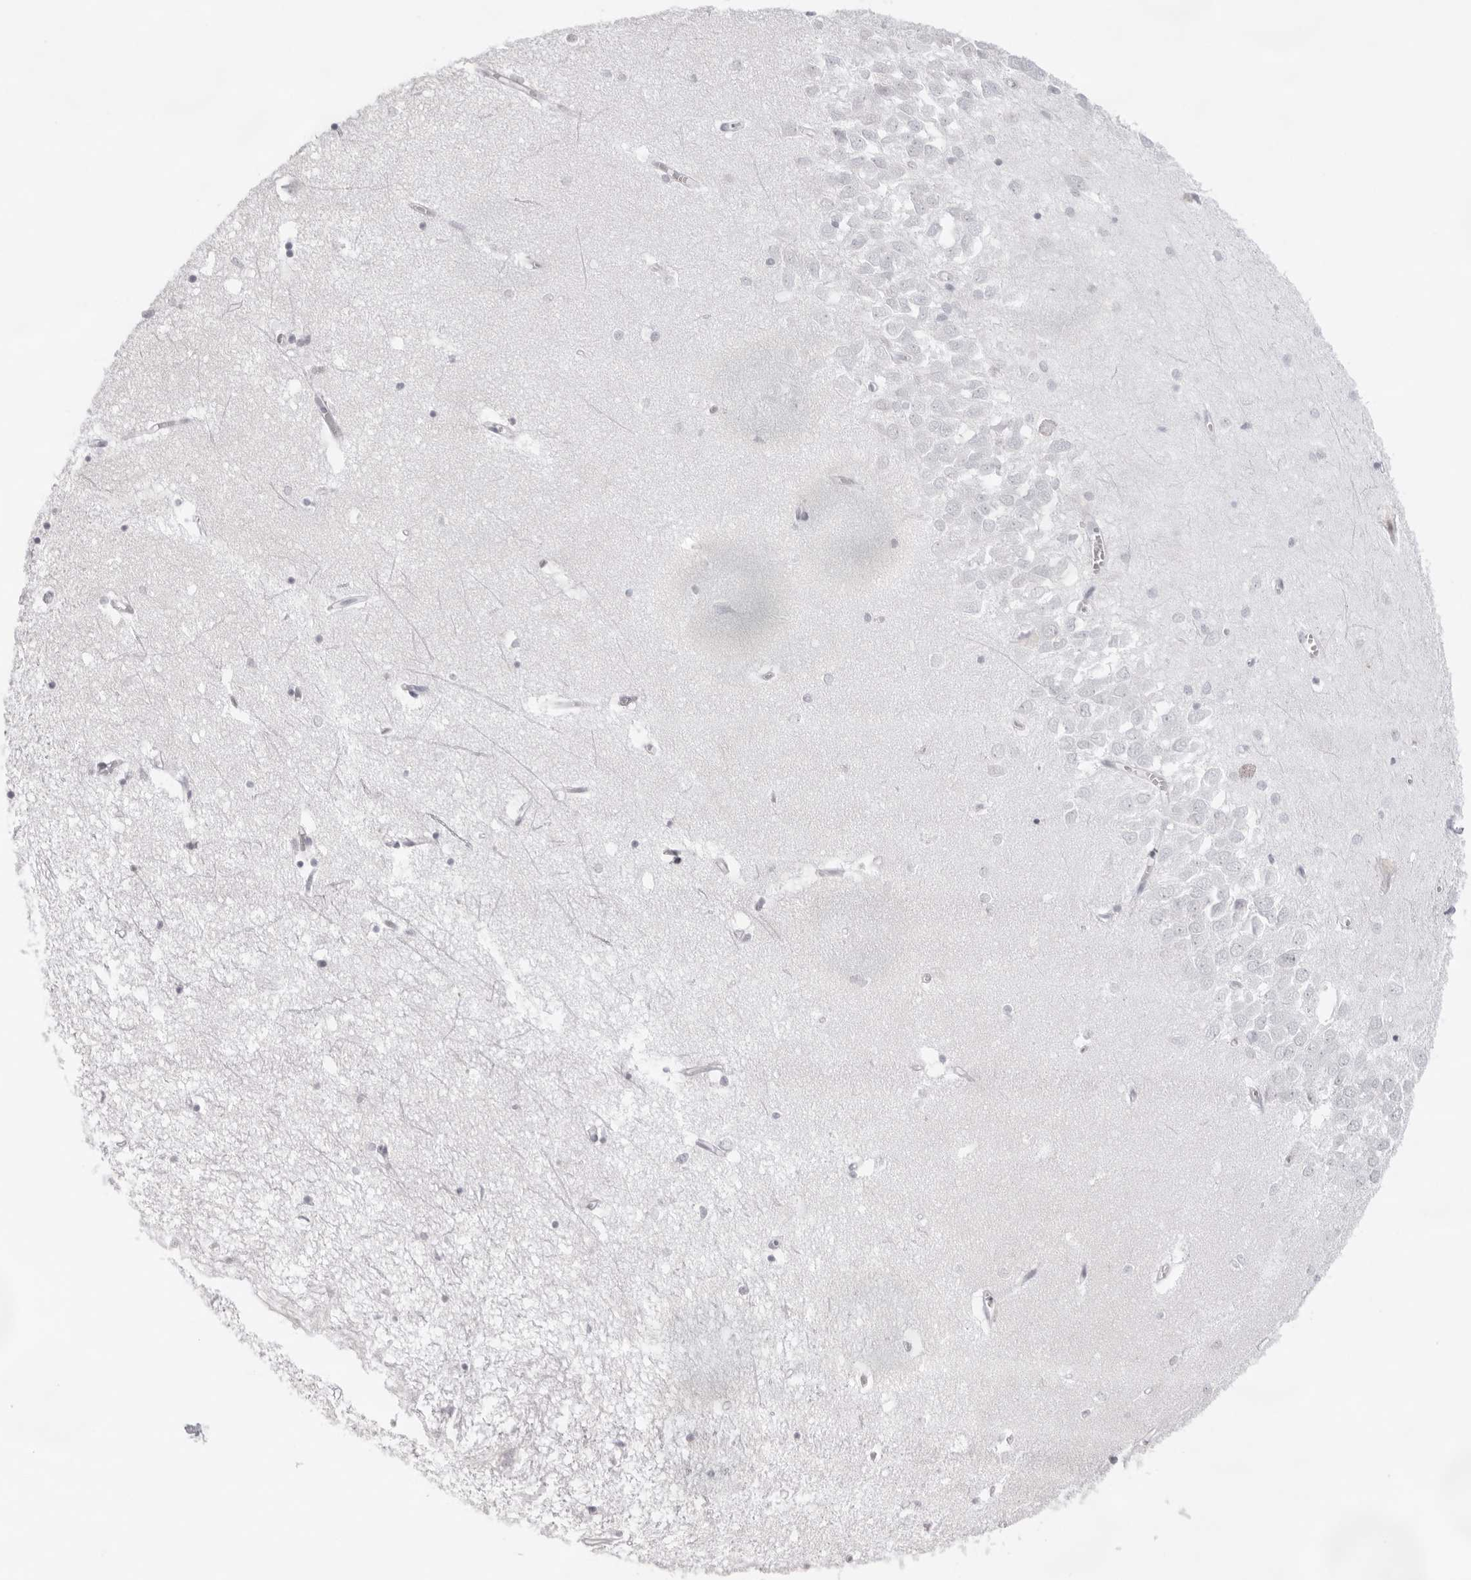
{"staining": {"intensity": "negative", "quantity": "none", "location": "none"}, "tissue": "hippocampus", "cell_type": "Glial cells", "image_type": "normal", "snomed": [{"axis": "morphology", "description": "Normal tissue, NOS"}, {"axis": "topography", "description": "Hippocampus"}], "caption": "DAB immunohistochemical staining of benign hippocampus shows no significant staining in glial cells.", "gene": "KLK12", "patient": {"sex": "male", "age": 70}}